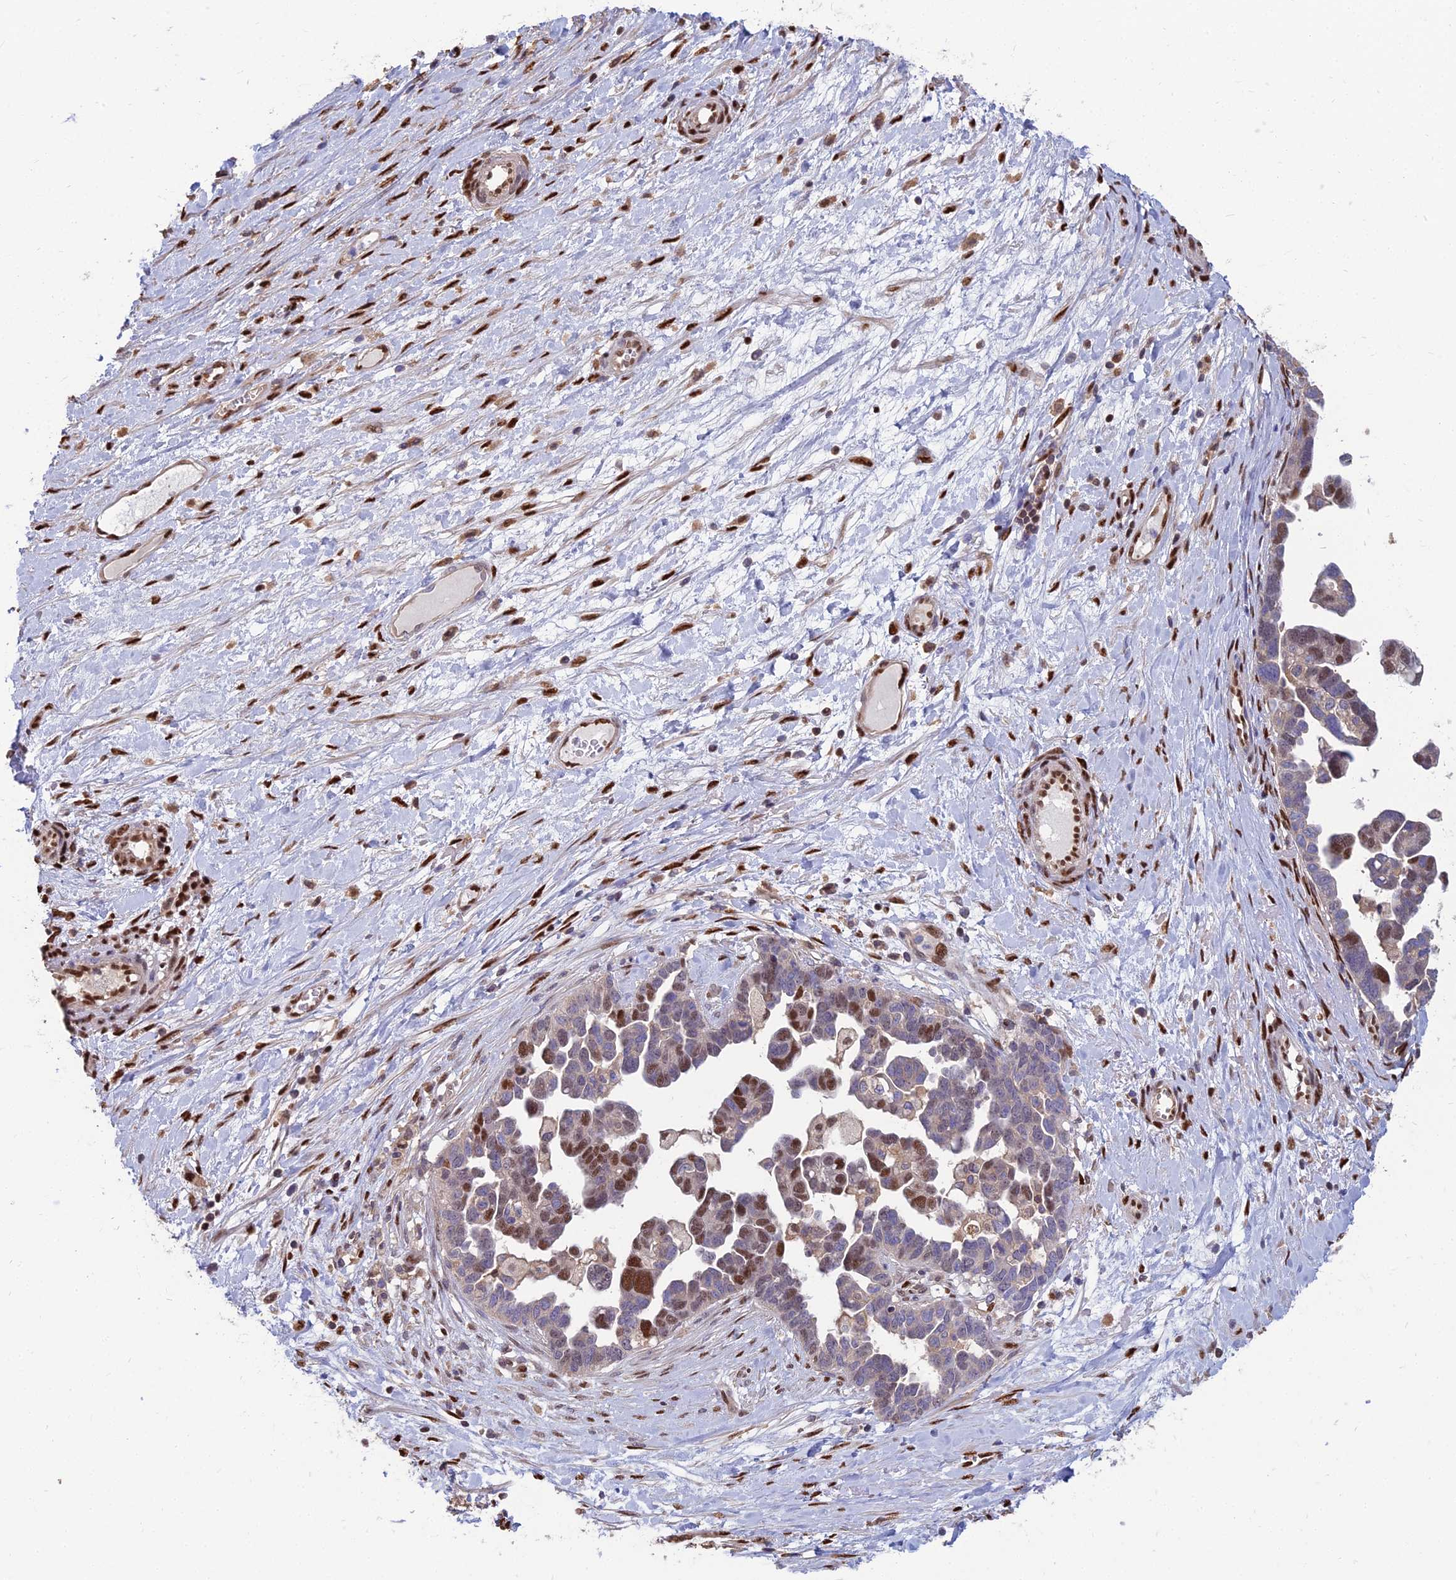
{"staining": {"intensity": "strong", "quantity": "25%-75%", "location": "nuclear"}, "tissue": "ovarian cancer", "cell_type": "Tumor cells", "image_type": "cancer", "snomed": [{"axis": "morphology", "description": "Cystadenocarcinoma, serous, NOS"}, {"axis": "topography", "description": "Ovary"}], "caption": "Tumor cells show high levels of strong nuclear staining in about 25%-75% of cells in human ovarian cancer (serous cystadenocarcinoma). (IHC, brightfield microscopy, high magnification).", "gene": "DNPEP", "patient": {"sex": "female", "age": 54}}